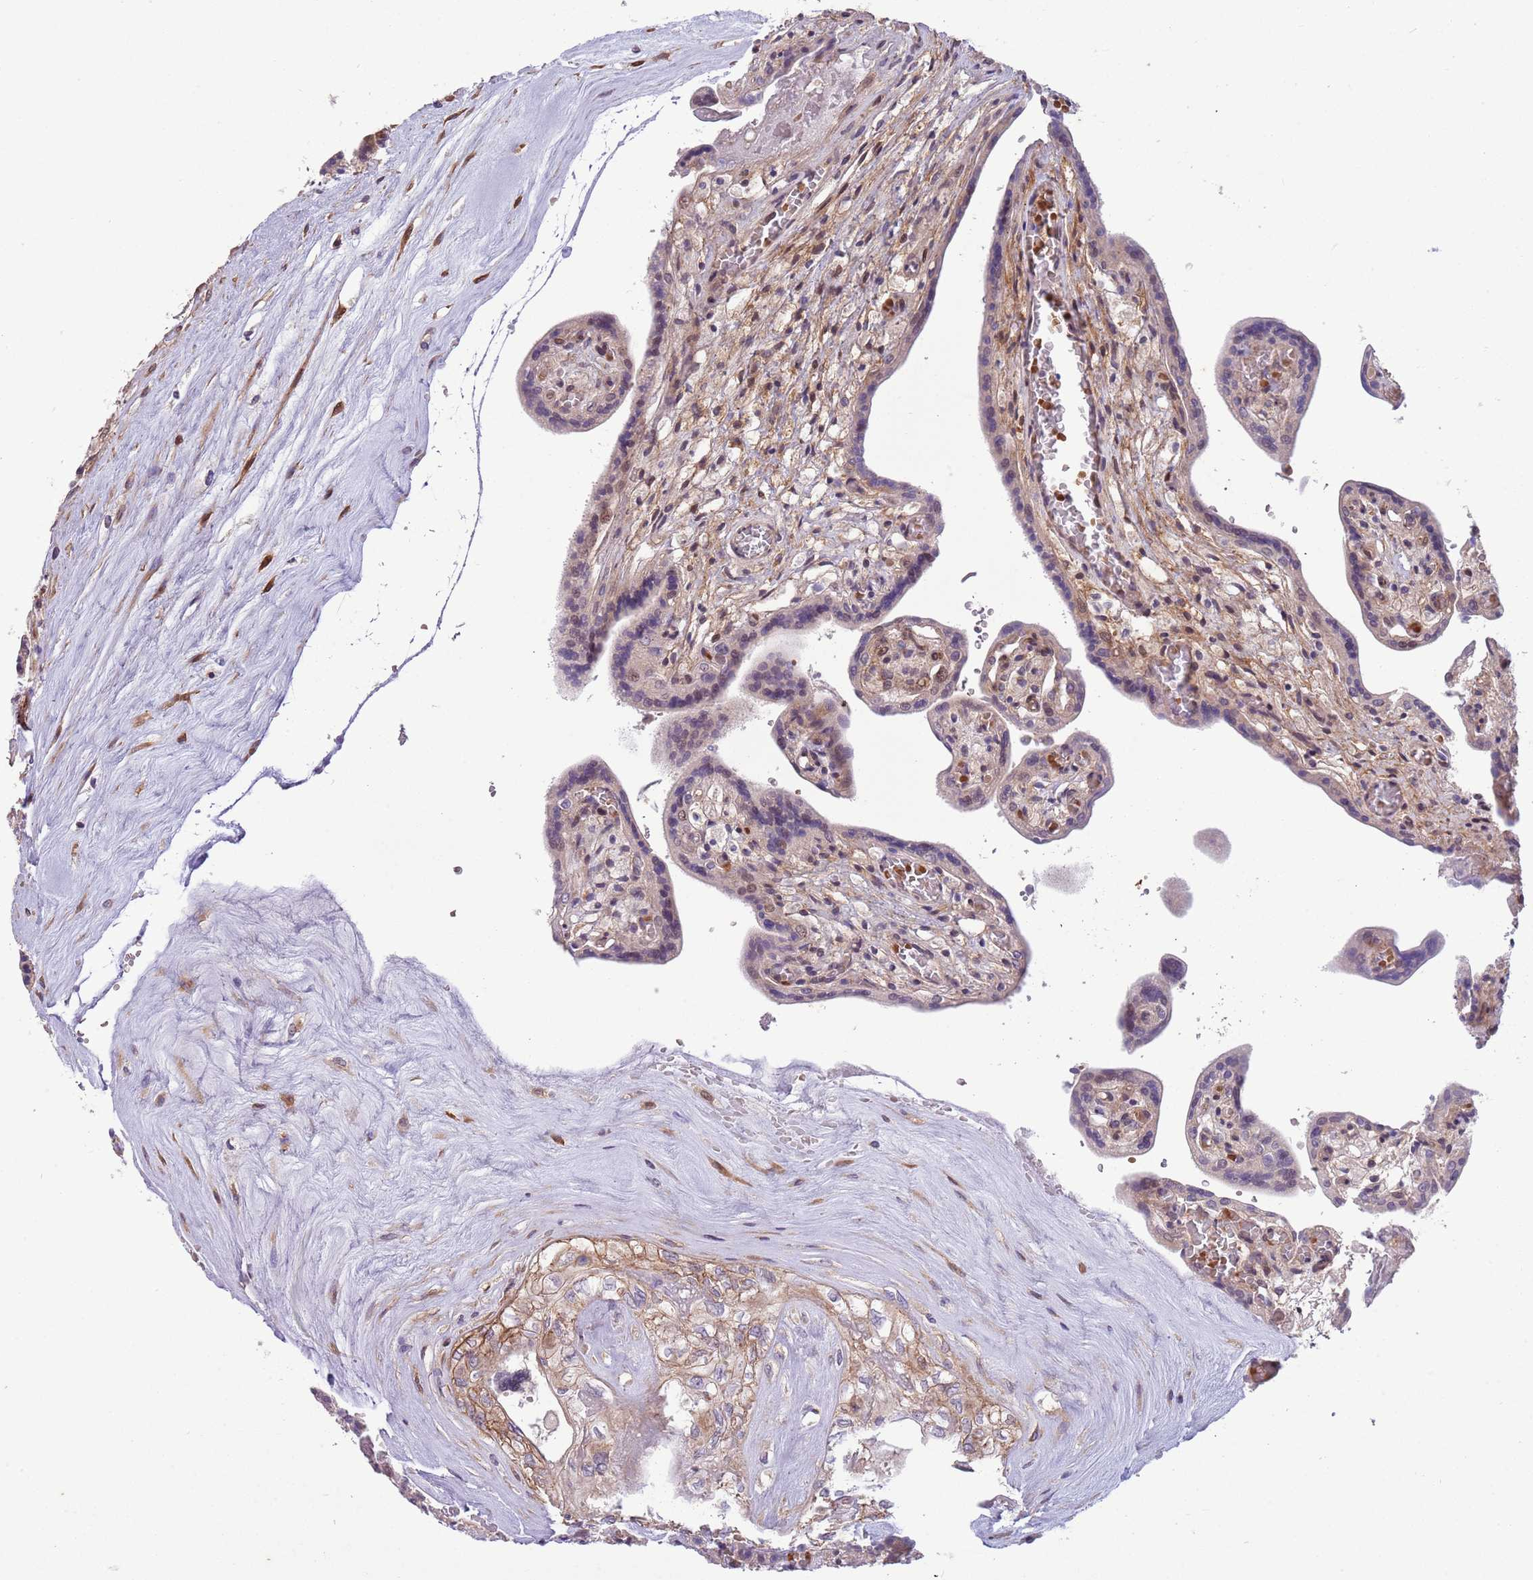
{"staining": {"intensity": "moderate", "quantity": "25%-75%", "location": "cytoplasmic/membranous"}, "tissue": "placenta", "cell_type": "Trophoblastic cells", "image_type": "normal", "snomed": [{"axis": "morphology", "description": "Normal tissue, NOS"}, {"axis": "topography", "description": "Placenta"}], "caption": "High-power microscopy captured an immunohistochemistry (IHC) histopathology image of normal placenta, revealing moderate cytoplasmic/membranous staining in approximately 25%-75% of trophoblastic cells.", "gene": "ITGB6", "patient": {"sex": "female", "age": 37}}